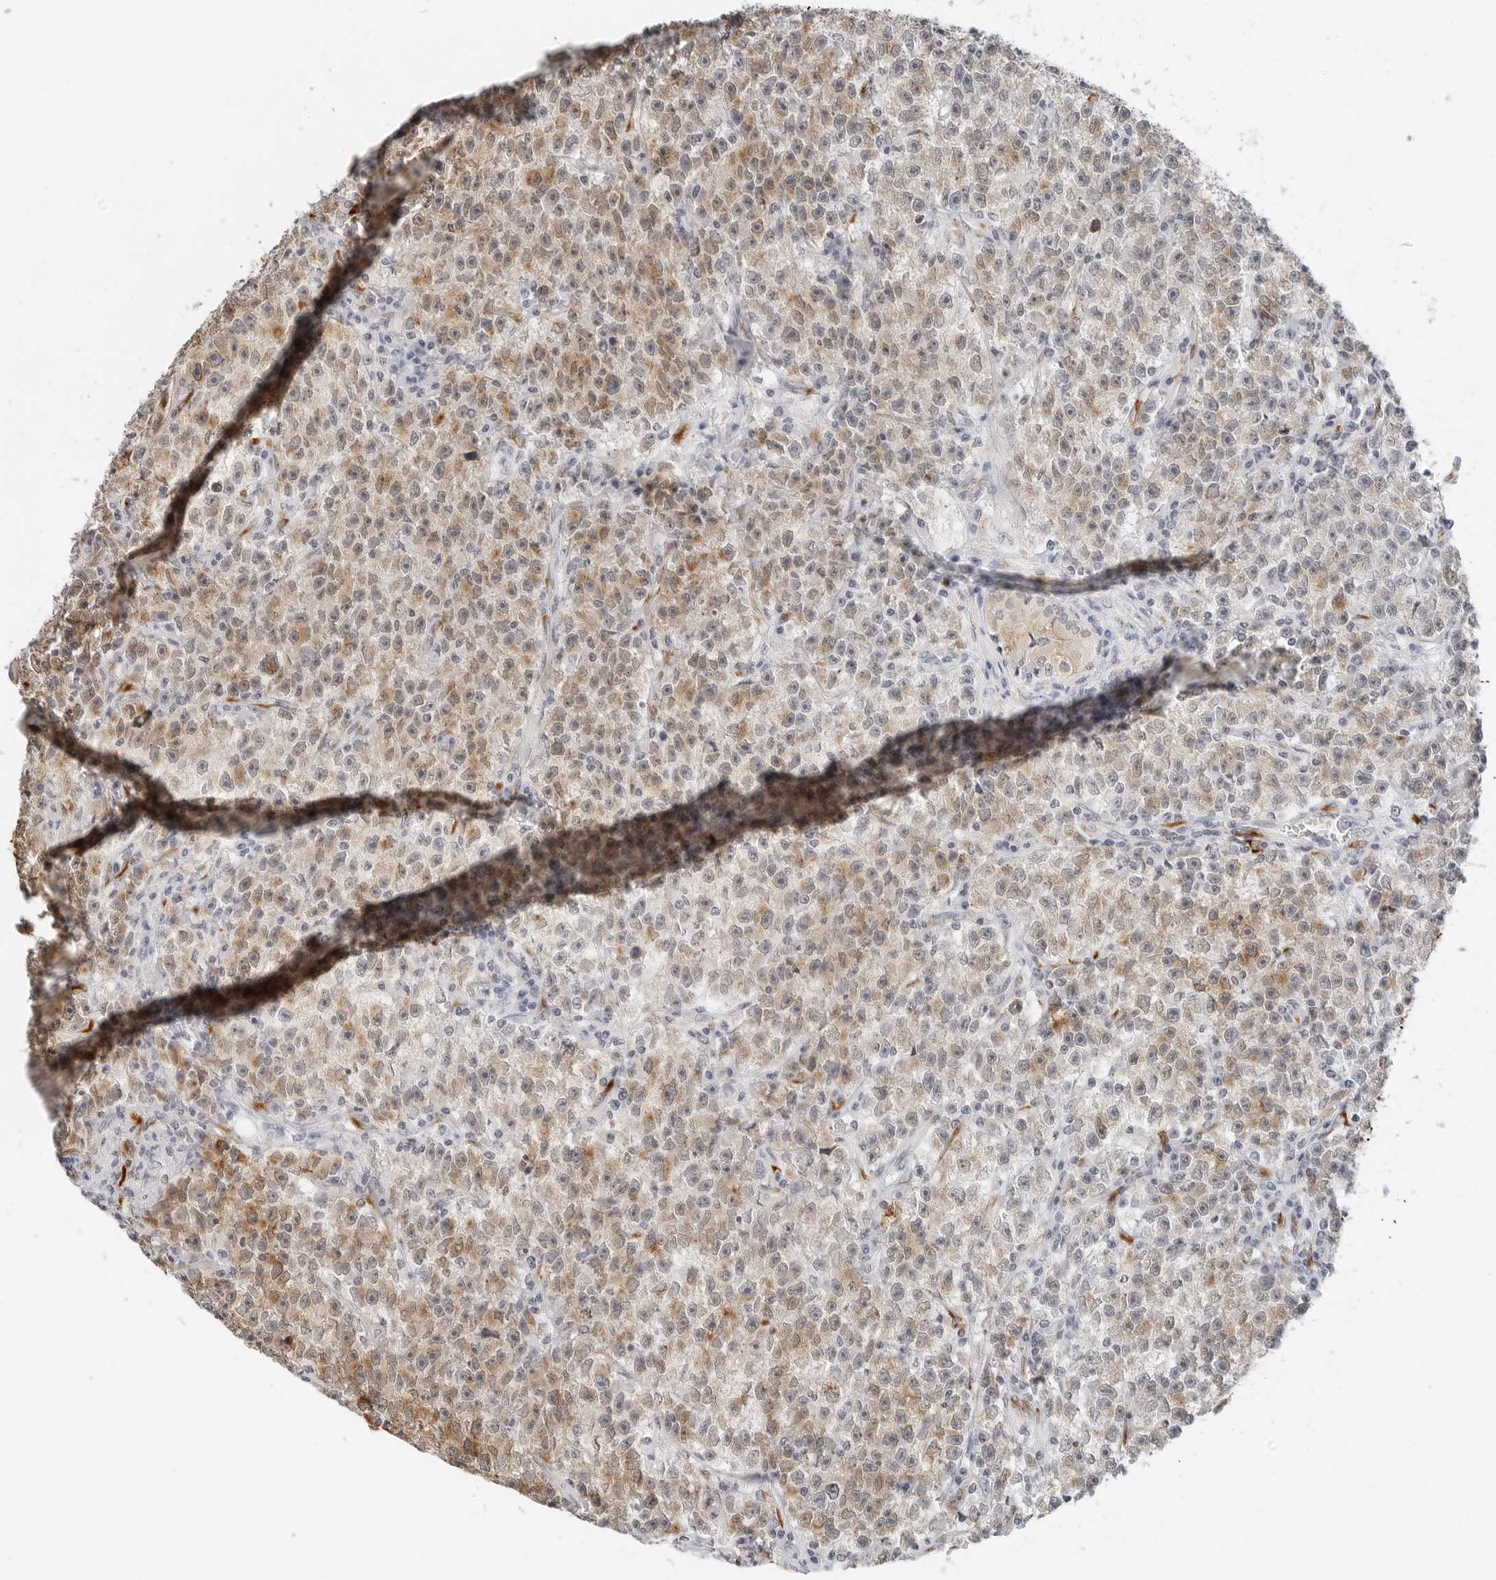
{"staining": {"intensity": "weak", "quantity": ">75%", "location": "cytoplasmic/membranous"}, "tissue": "testis cancer", "cell_type": "Tumor cells", "image_type": "cancer", "snomed": [{"axis": "morphology", "description": "Seminoma, NOS"}, {"axis": "topography", "description": "Testis"}], "caption": "High-magnification brightfield microscopy of testis cancer stained with DAB (brown) and counterstained with hematoxylin (blue). tumor cells exhibit weak cytoplasmic/membranous positivity is identified in approximately>75% of cells.", "gene": "P4HA2", "patient": {"sex": "male", "age": 22}}